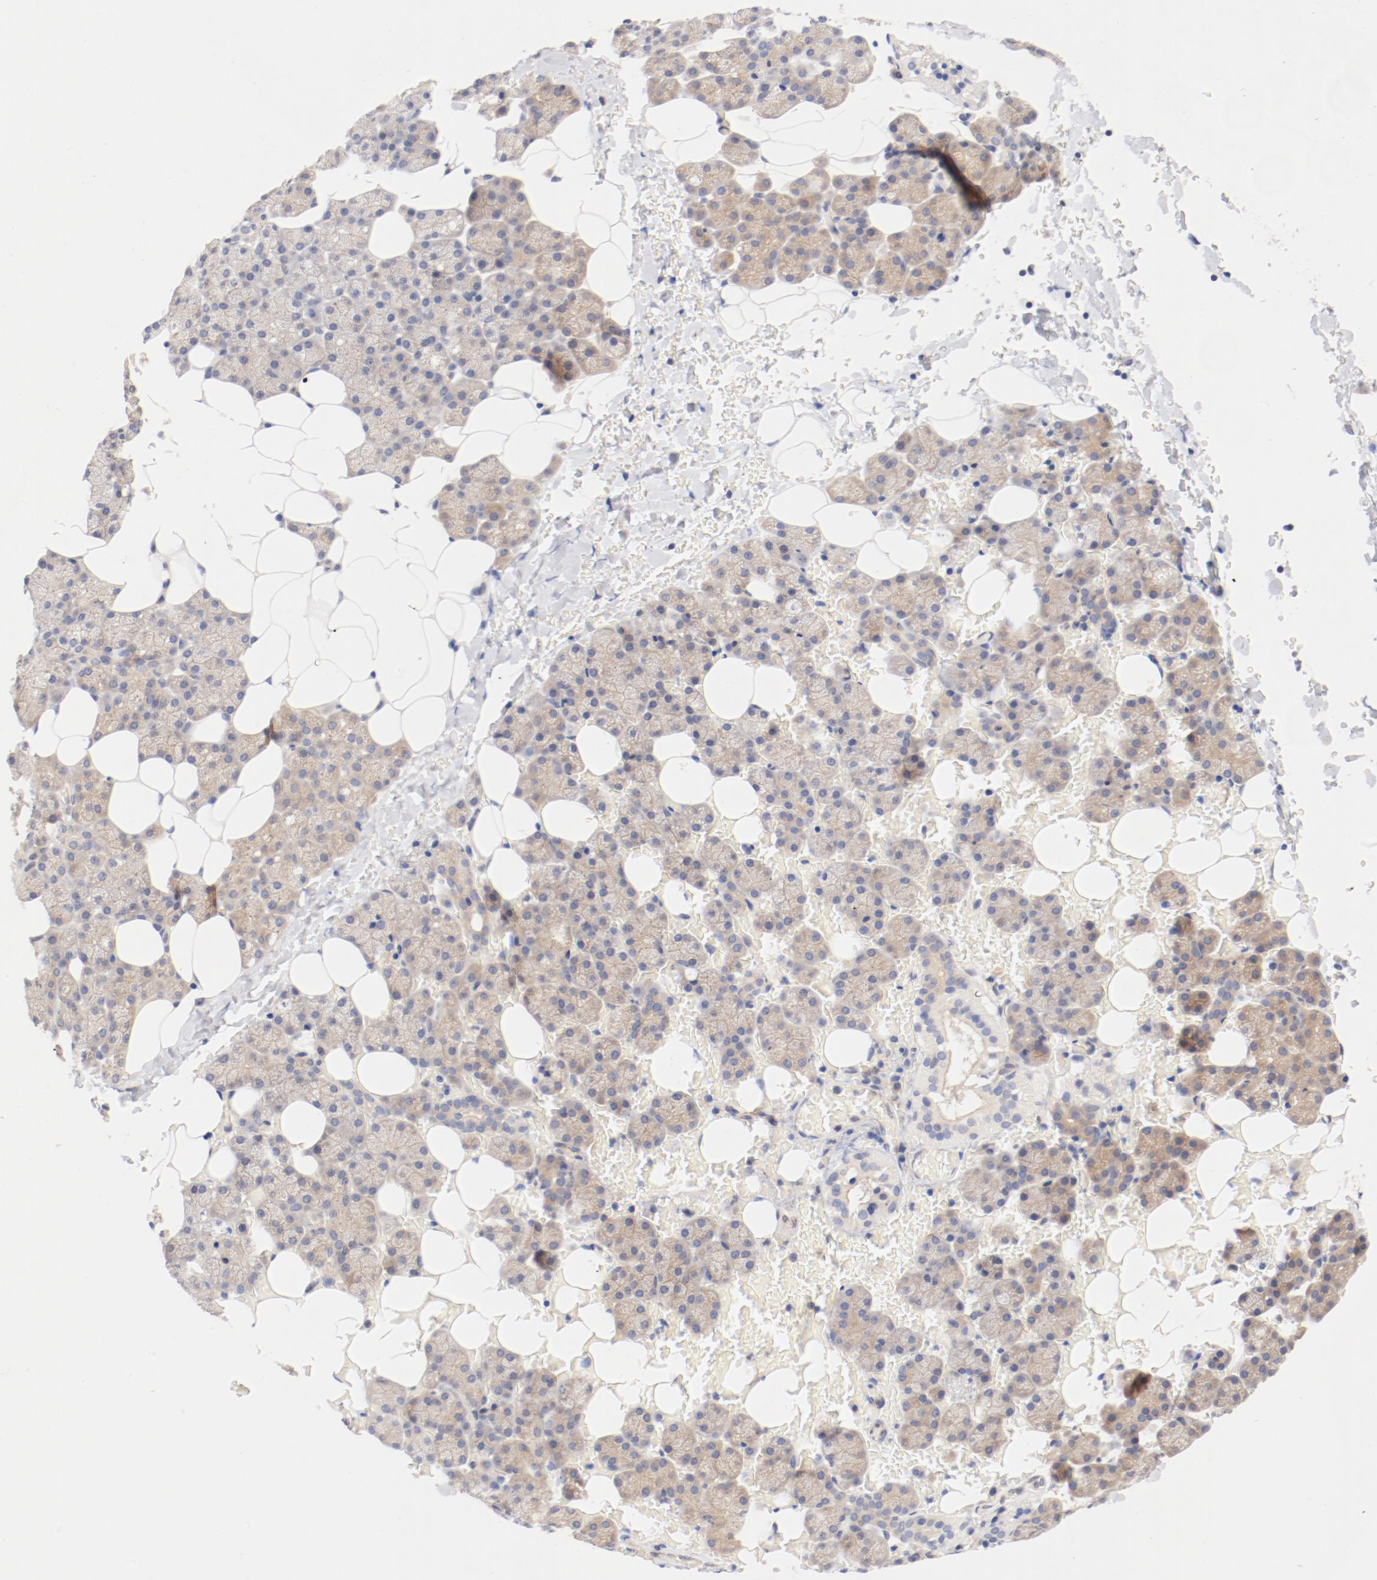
{"staining": {"intensity": "weak", "quantity": ">75%", "location": "cytoplasmic/membranous"}, "tissue": "salivary gland", "cell_type": "Glandular cells", "image_type": "normal", "snomed": [{"axis": "morphology", "description": "Normal tissue, NOS"}, {"axis": "topography", "description": "Lymph node"}, {"axis": "topography", "description": "Salivary gland"}], "caption": "A high-resolution micrograph shows IHC staining of unremarkable salivary gland, which exhibits weak cytoplasmic/membranous staining in about >75% of glandular cells. (brown staining indicates protein expression, while blue staining denotes nuclei).", "gene": "DYNC1H1", "patient": {"sex": "male", "age": 8}}